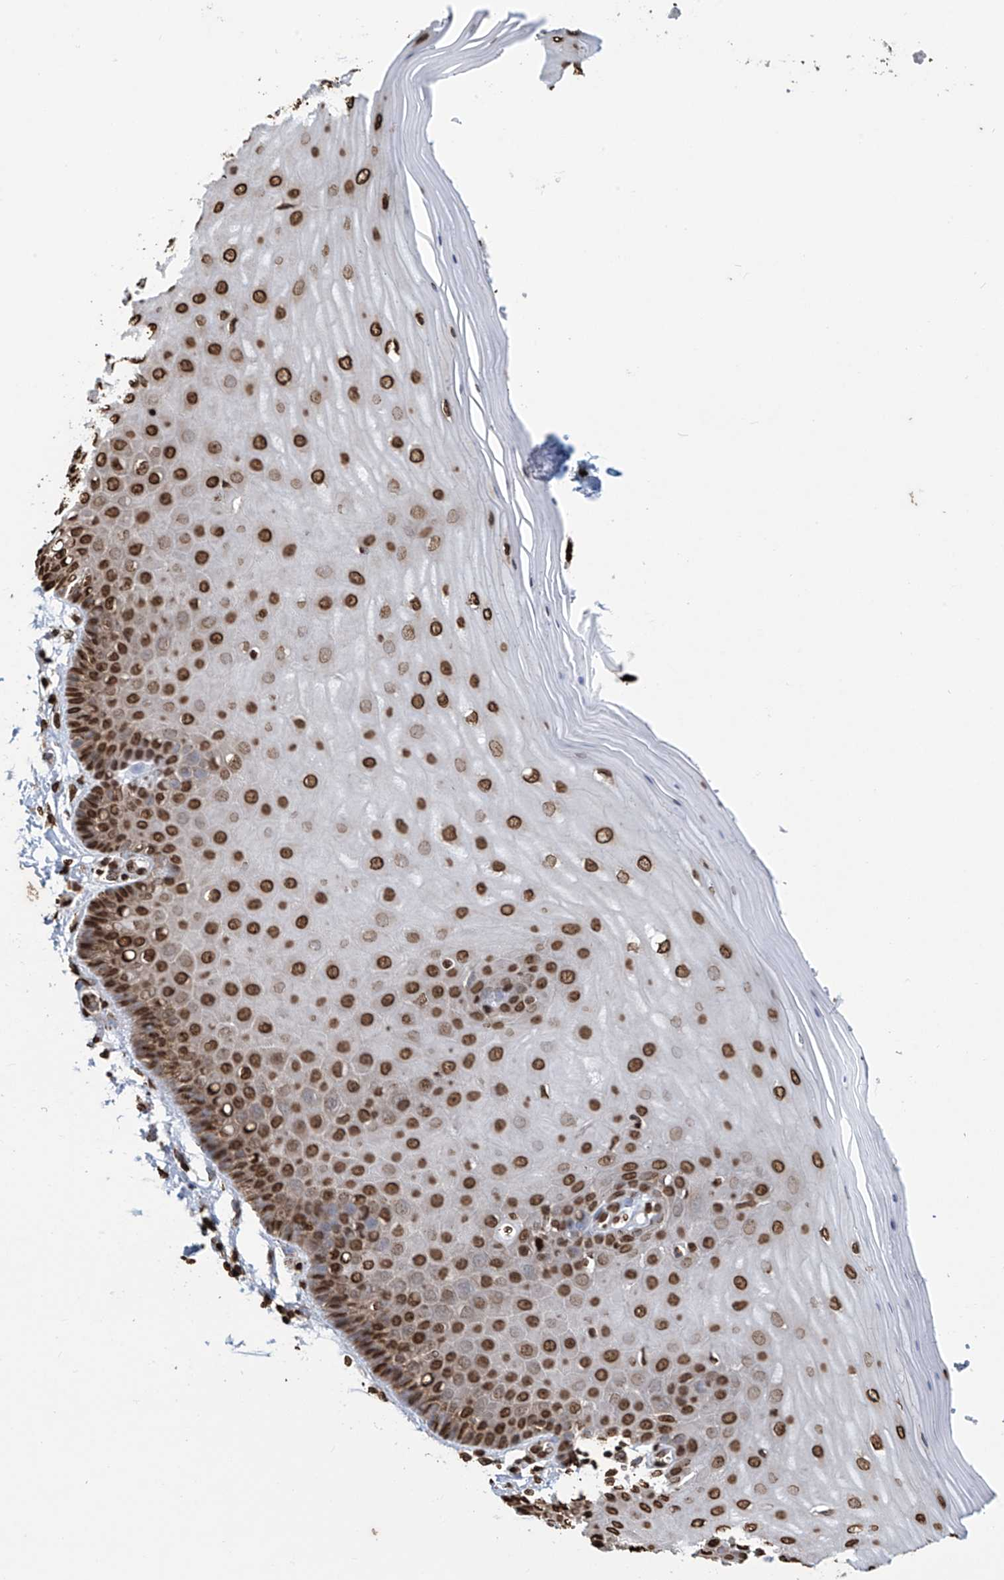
{"staining": {"intensity": "strong", "quantity": ">75%", "location": "nuclear"}, "tissue": "cervix", "cell_type": "Glandular cells", "image_type": "normal", "snomed": [{"axis": "morphology", "description": "Normal tissue, NOS"}, {"axis": "topography", "description": "Cervix"}], "caption": "Cervix stained with IHC demonstrates strong nuclear positivity in about >75% of glandular cells. (DAB (3,3'-diaminobenzidine) = brown stain, brightfield microscopy at high magnification).", "gene": "DPPA2", "patient": {"sex": "female", "age": 55}}